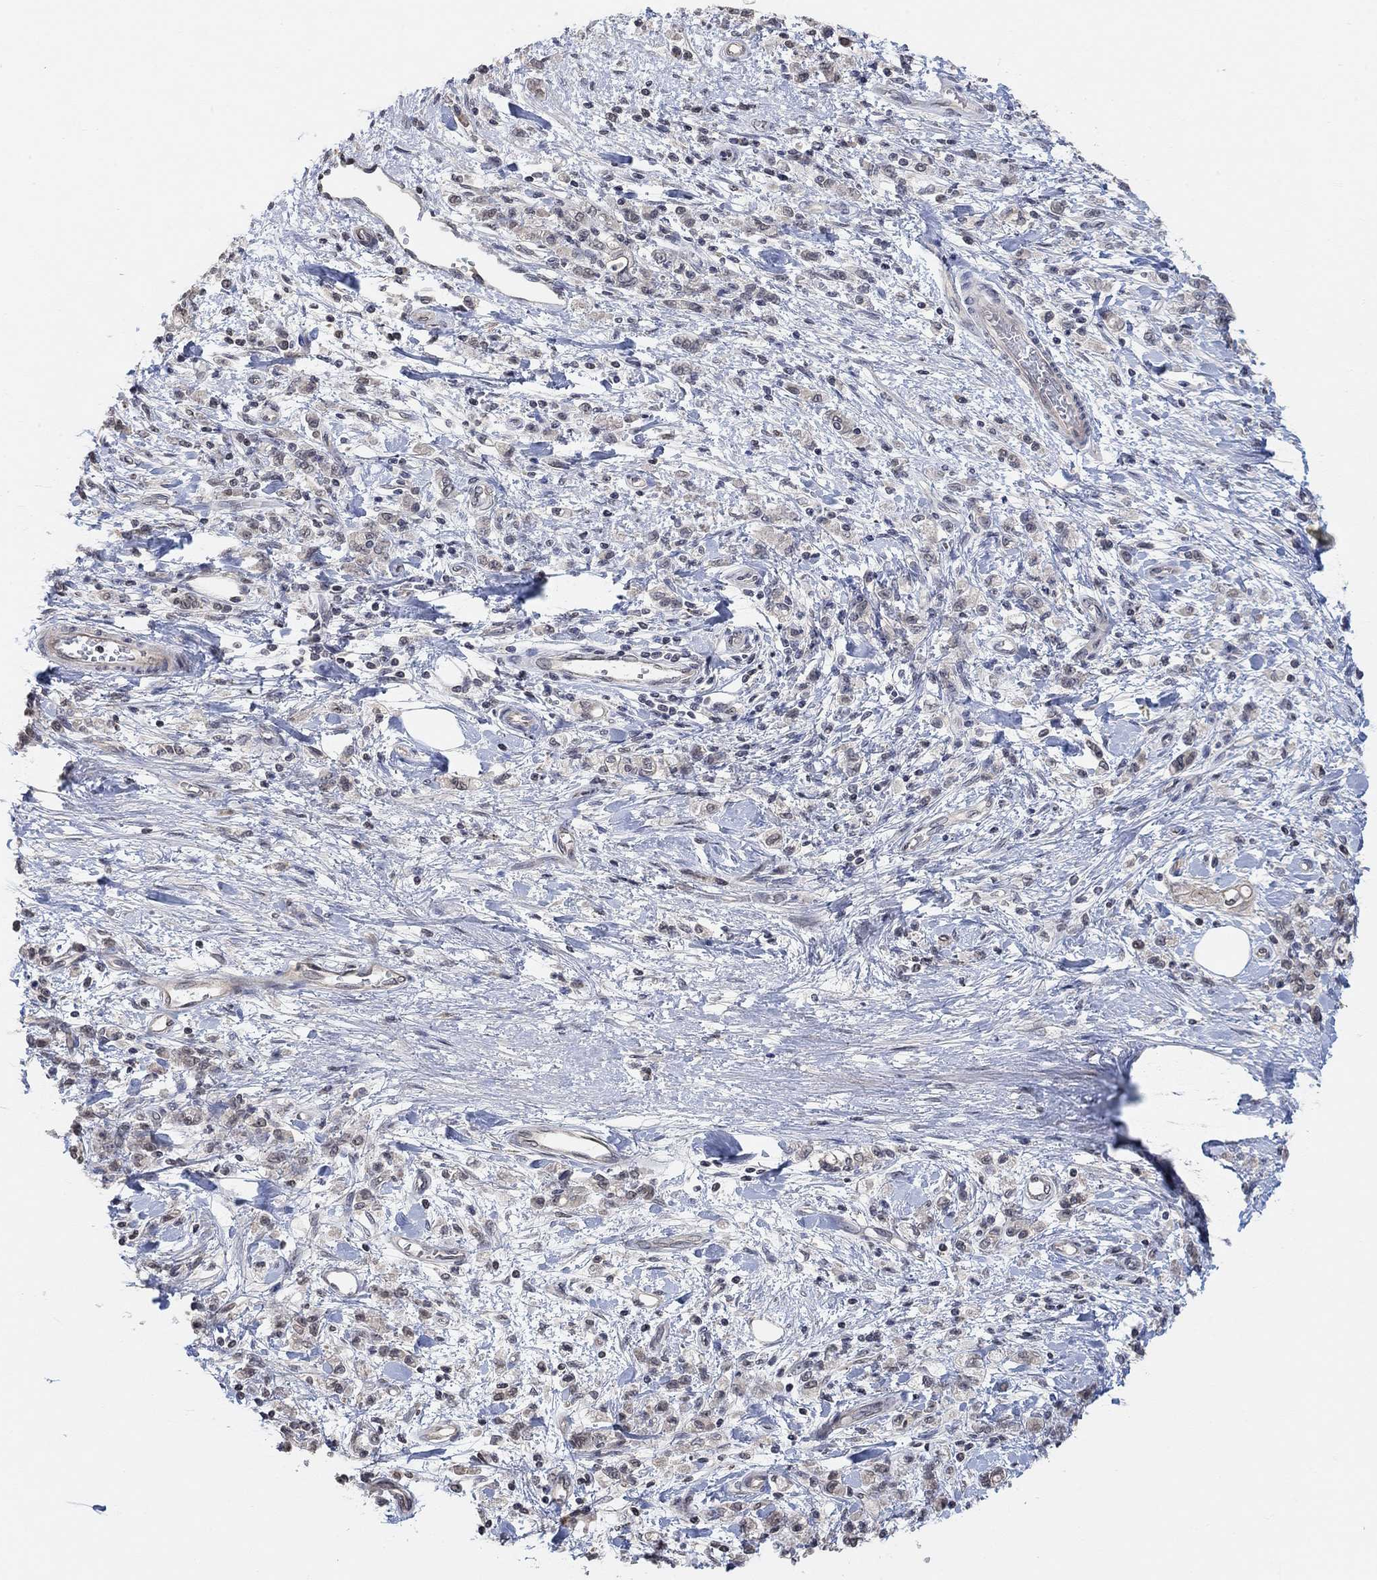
{"staining": {"intensity": "negative", "quantity": "none", "location": "none"}, "tissue": "stomach cancer", "cell_type": "Tumor cells", "image_type": "cancer", "snomed": [{"axis": "morphology", "description": "Adenocarcinoma, NOS"}, {"axis": "topography", "description": "Stomach"}], "caption": "An image of stomach adenocarcinoma stained for a protein exhibits no brown staining in tumor cells.", "gene": "UNC5B", "patient": {"sex": "male", "age": 77}}